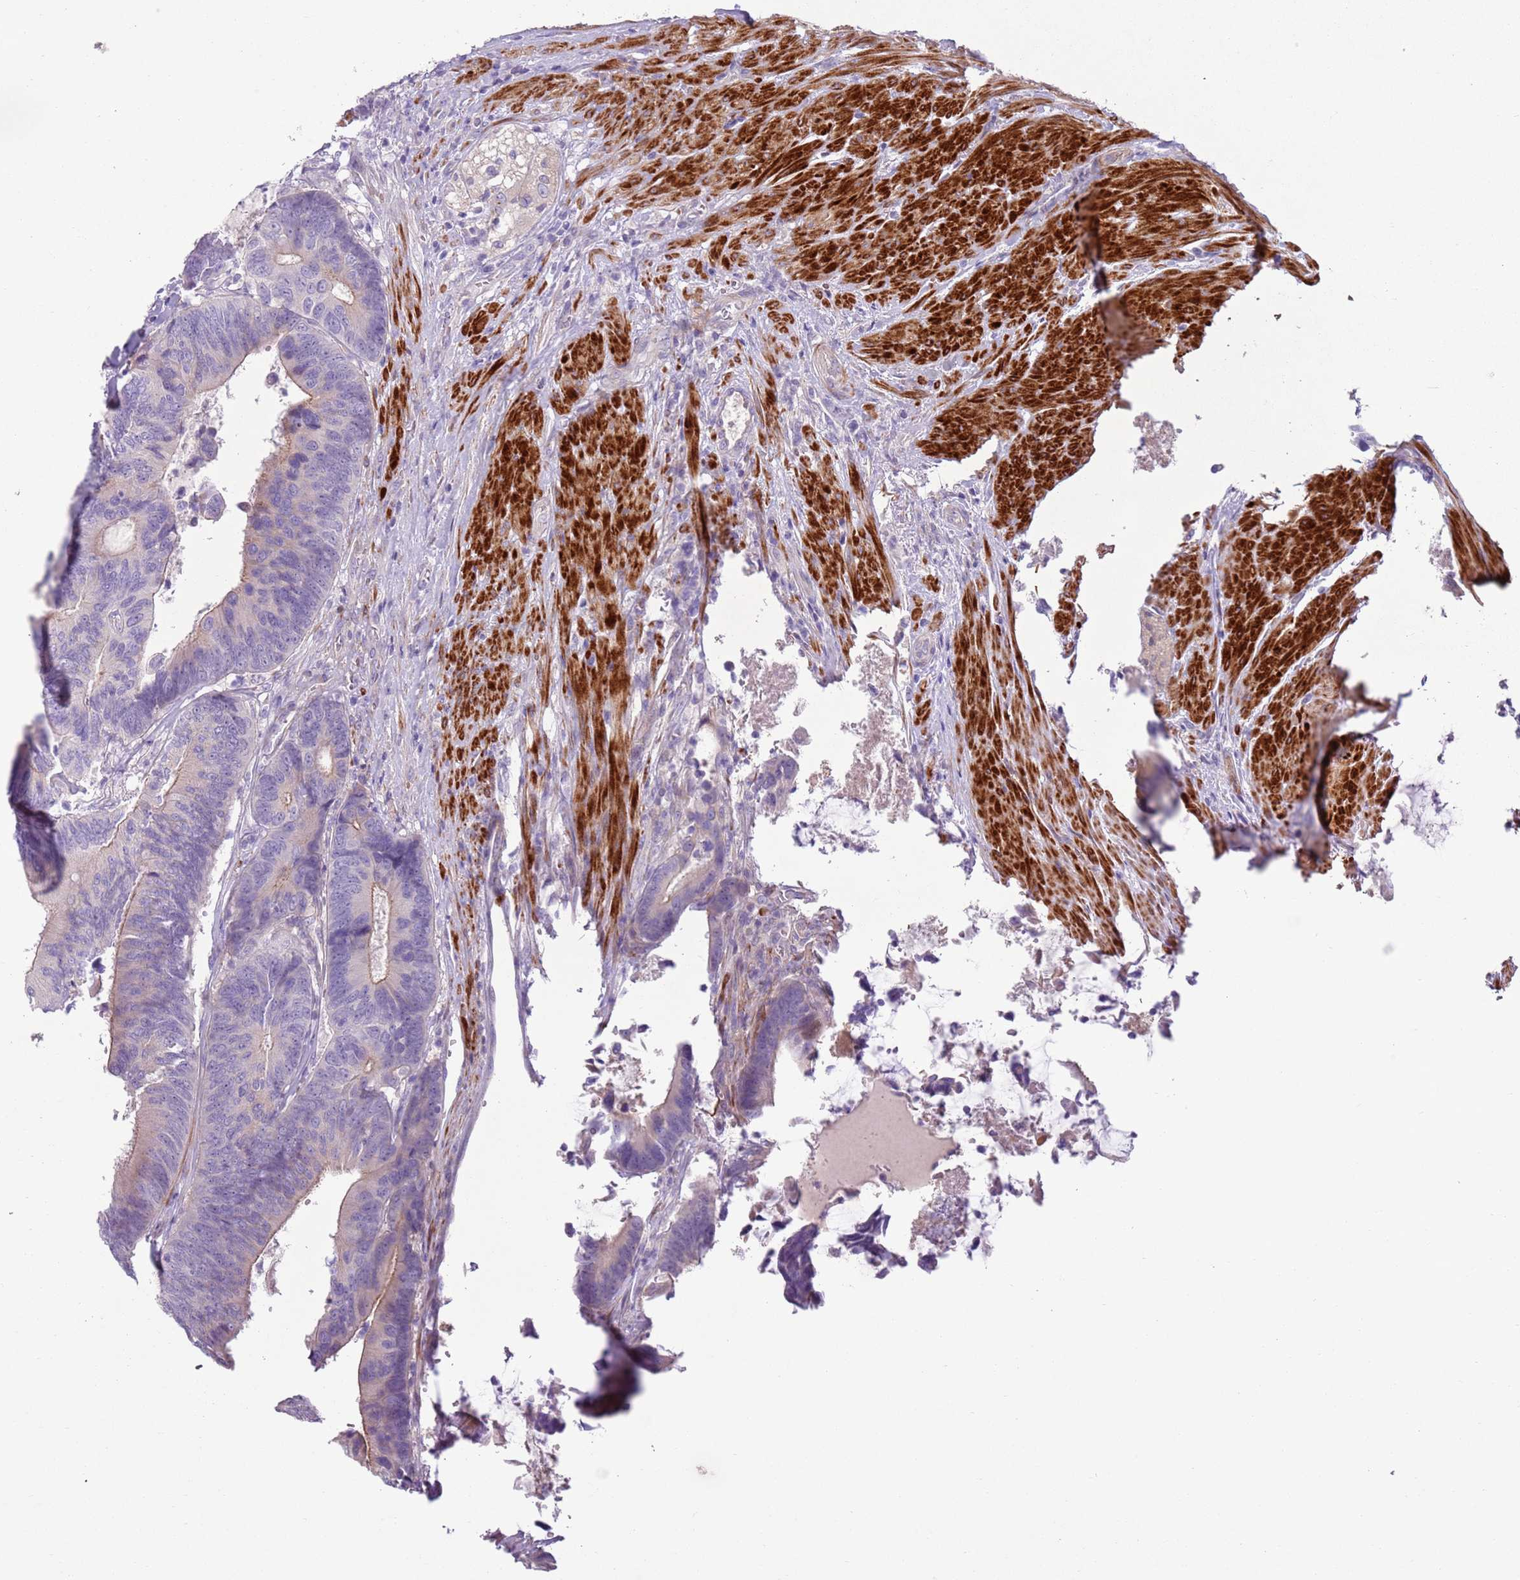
{"staining": {"intensity": "weak", "quantity": "<25%", "location": "cytoplasmic/membranous"}, "tissue": "colorectal cancer", "cell_type": "Tumor cells", "image_type": "cancer", "snomed": [{"axis": "morphology", "description": "Adenocarcinoma, NOS"}, {"axis": "topography", "description": "Colon"}], "caption": "The immunohistochemistry histopathology image has no significant expression in tumor cells of adenocarcinoma (colorectal) tissue. (DAB IHC visualized using brightfield microscopy, high magnification).", "gene": "ZNF239", "patient": {"sex": "male", "age": 87}}